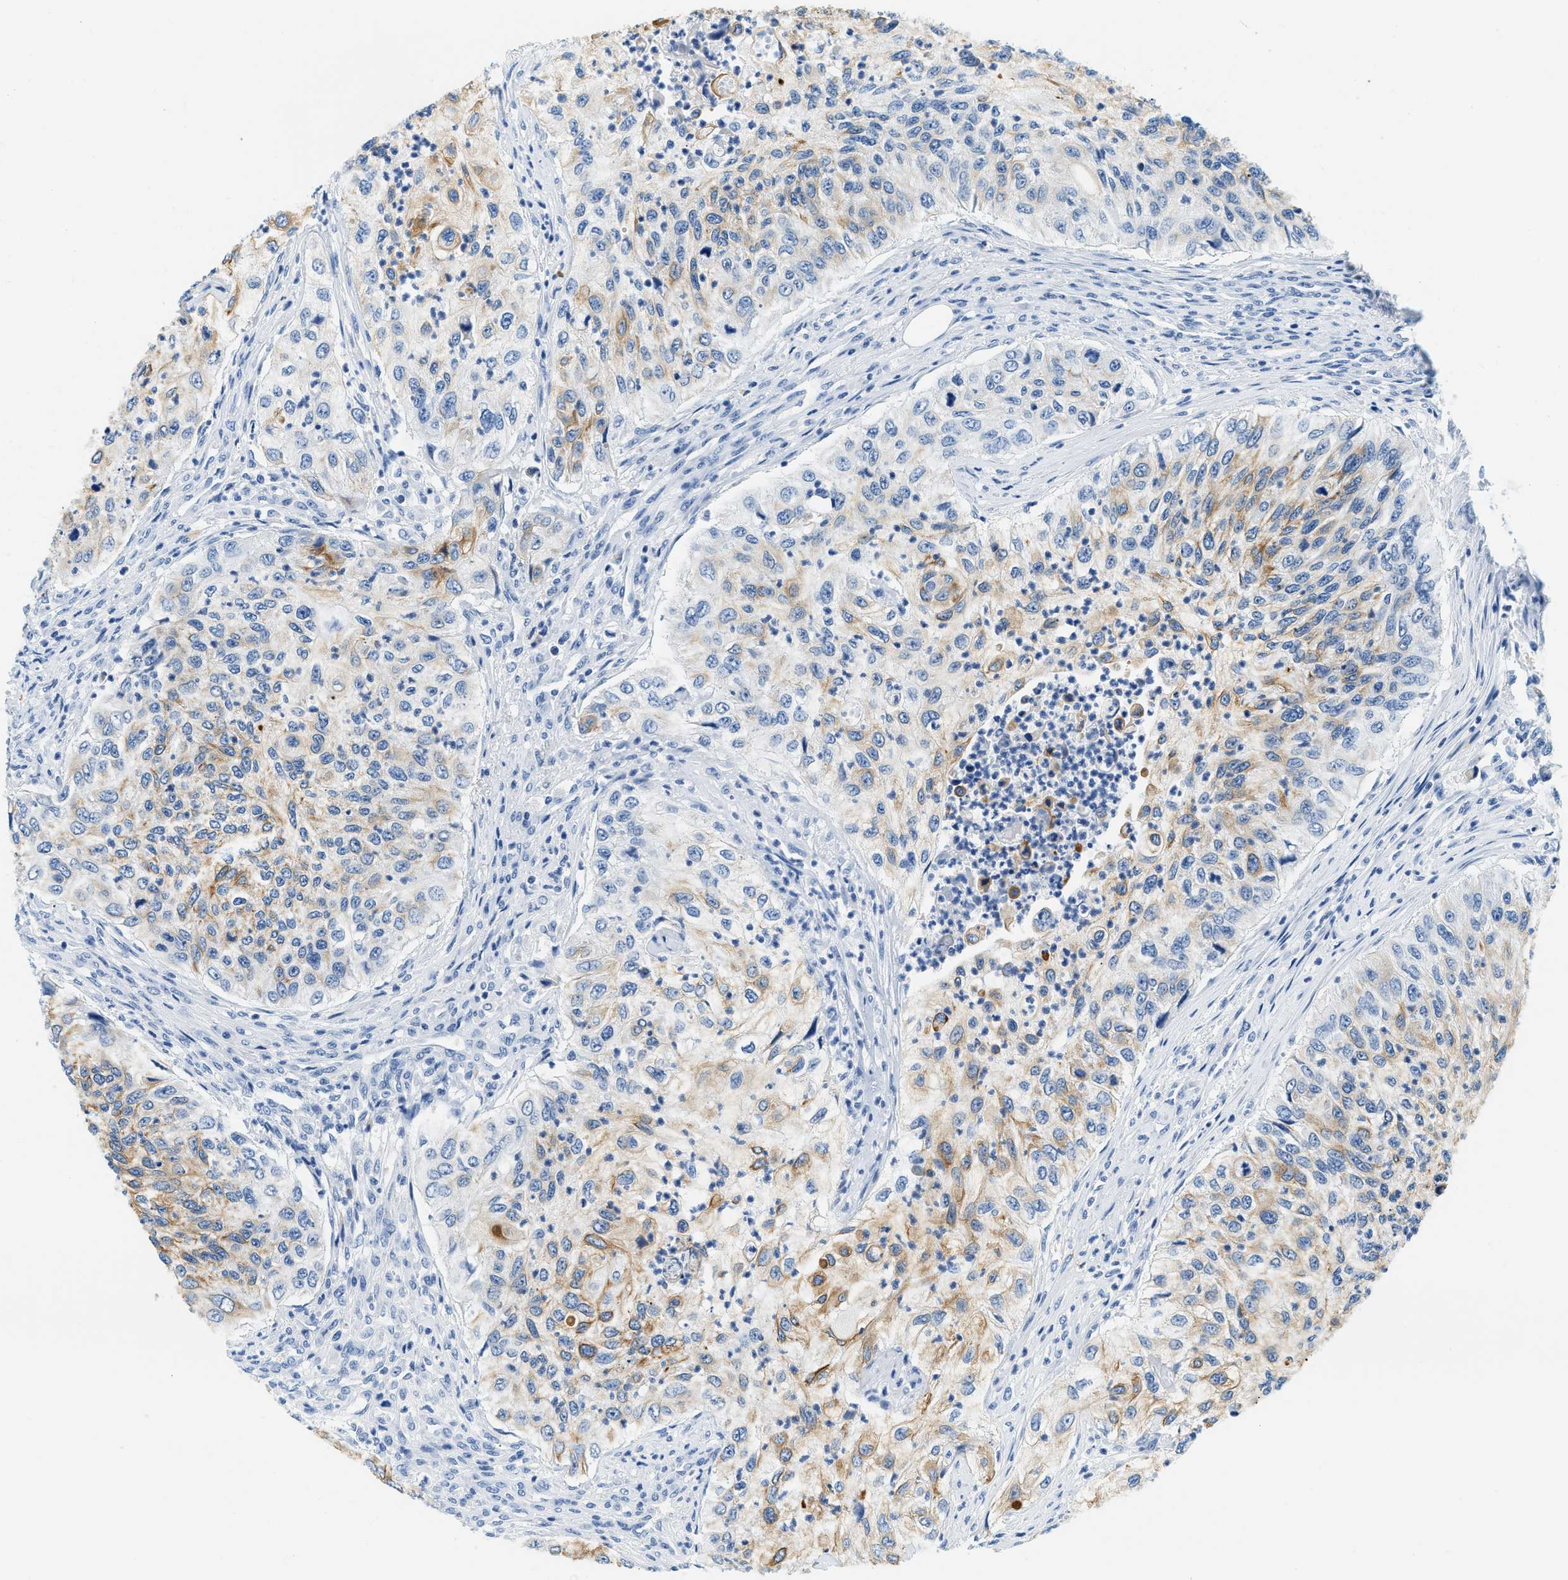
{"staining": {"intensity": "moderate", "quantity": "<25%", "location": "cytoplasmic/membranous"}, "tissue": "urothelial cancer", "cell_type": "Tumor cells", "image_type": "cancer", "snomed": [{"axis": "morphology", "description": "Urothelial carcinoma, High grade"}, {"axis": "topography", "description": "Urinary bladder"}], "caption": "Immunohistochemistry (IHC) image of neoplastic tissue: human urothelial cancer stained using immunohistochemistry demonstrates low levels of moderate protein expression localized specifically in the cytoplasmic/membranous of tumor cells, appearing as a cytoplasmic/membranous brown color.", "gene": "STXBP2", "patient": {"sex": "female", "age": 60}}